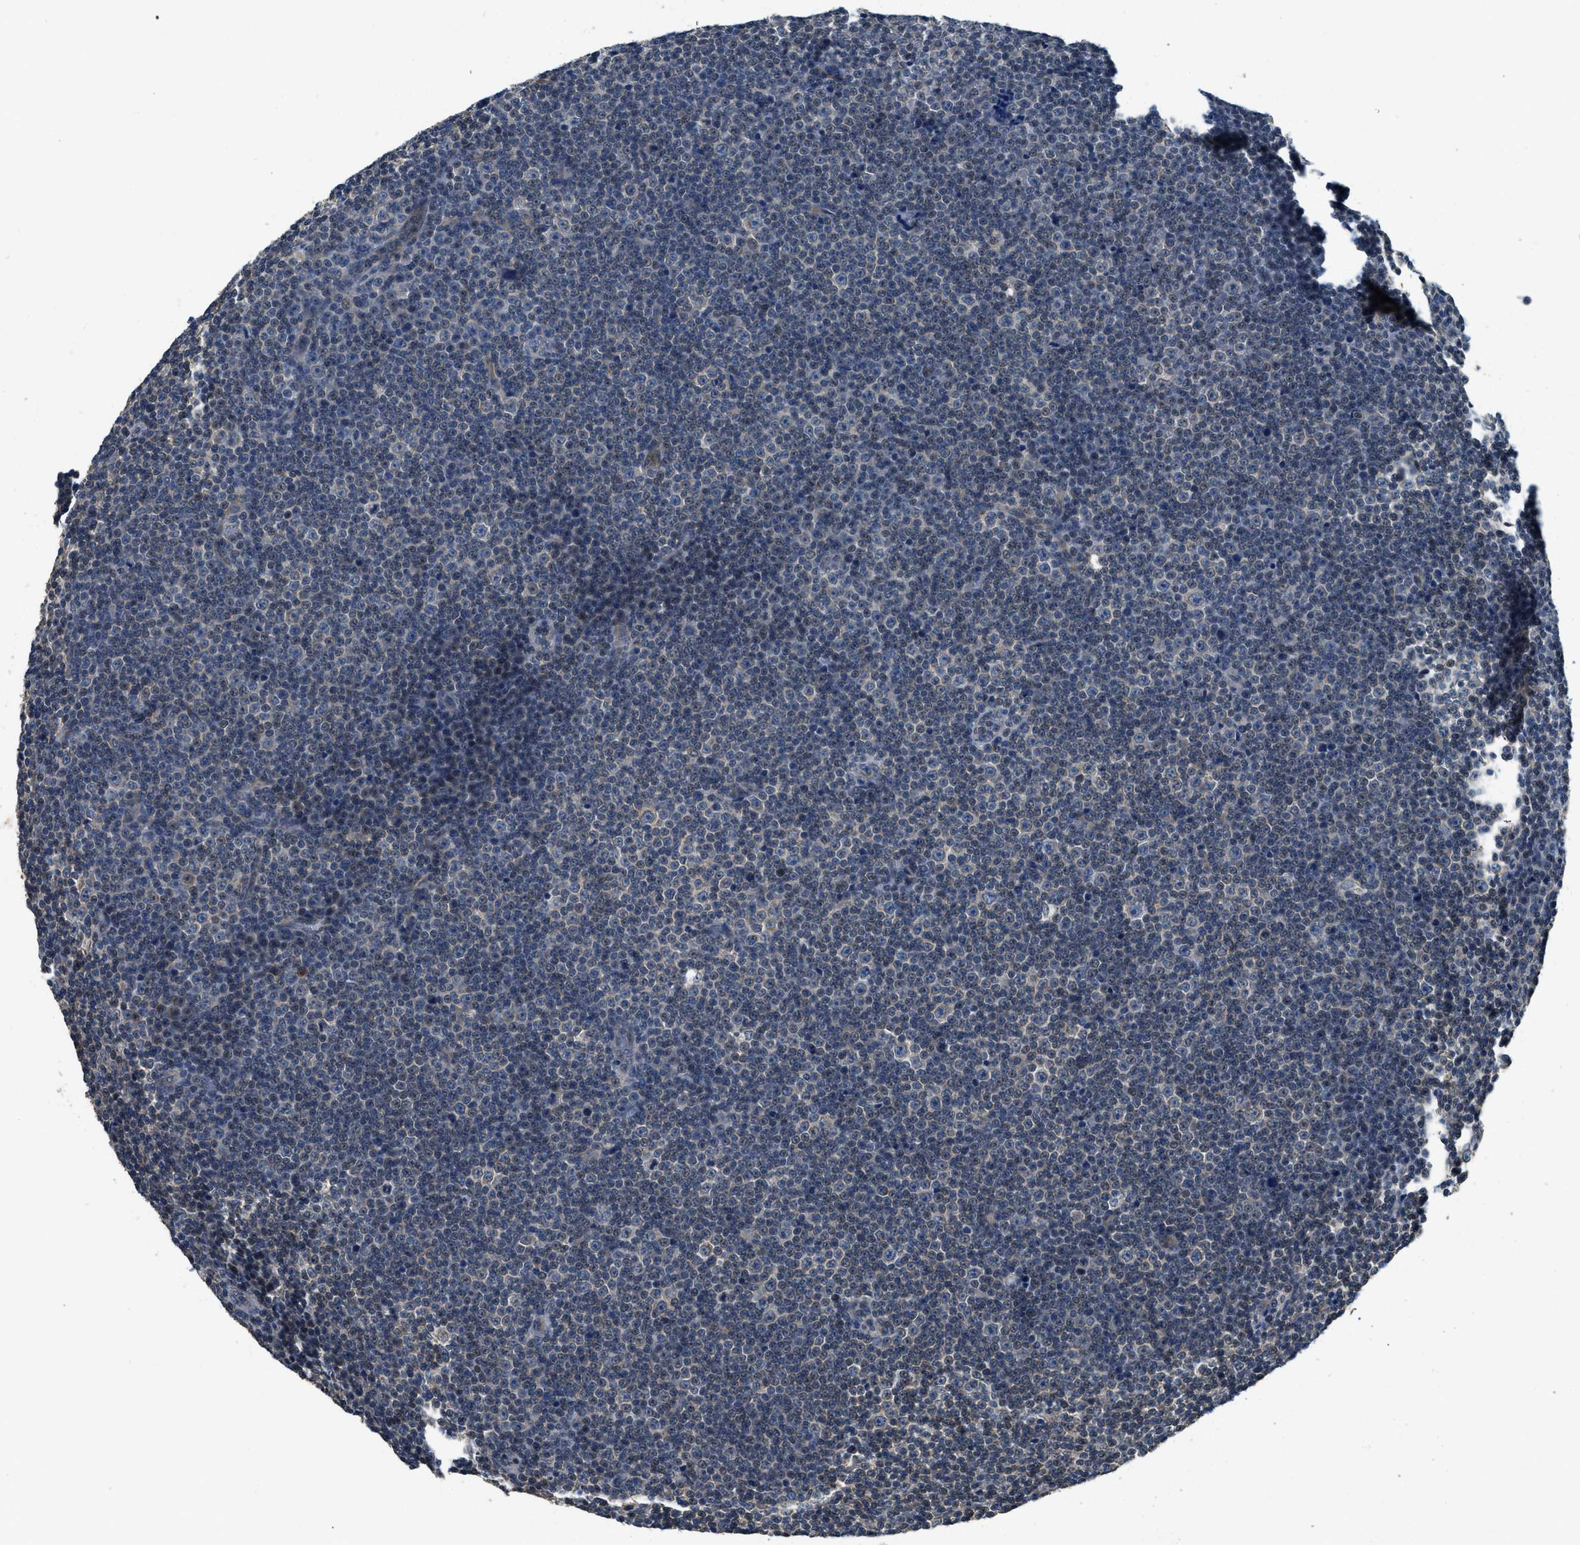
{"staining": {"intensity": "negative", "quantity": "none", "location": "none"}, "tissue": "lymphoma", "cell_type": "Tumor cells", "image_type": "cancer", "snomed": [{"axis": "morphology", "description": "Malignant lymphoma, non-Hodgkin's type, Low grade"}, {"axis": "topography", "description": "Lymph node"}], "caption": "High power microscopy image of an immunohistochemistry (IHC) micrograph of lymphoma, revealing no significant expression in tumor cells. (Stains: DAB immunohistochemistry (IHC) with hematoxylin counter stain, Microscopy: brightfield microscopy at high magnification).", "gene": "SSH2", "patient": {"sex": "female", "age": 67}}